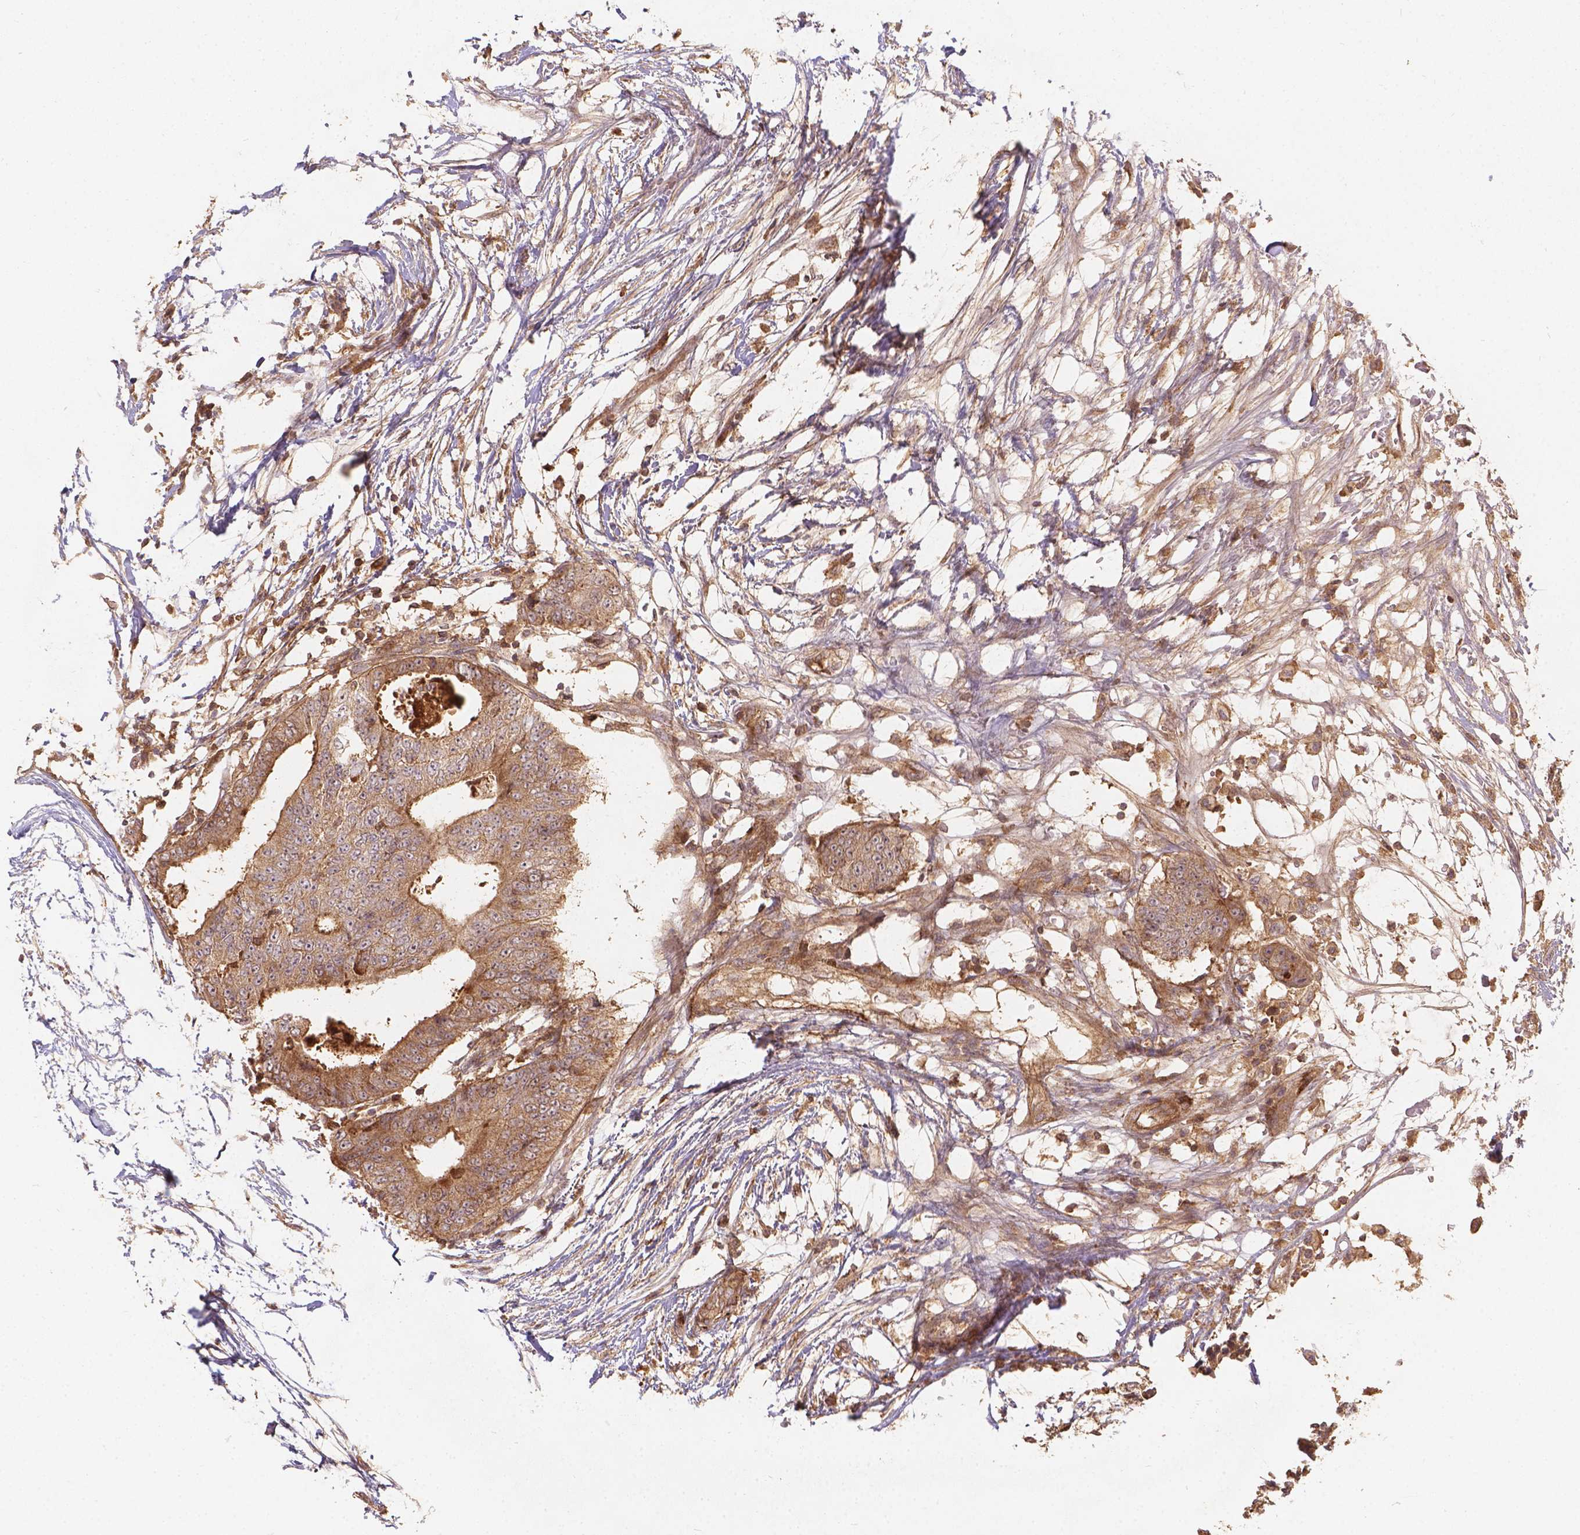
{"staining": {"intensity": "moderate", "quantity": ">75%", "location": "cytoplasmic/membranous"}, "tissue": "colorectal cancer", "cell_type": "Tumor cells", "image_type": "cancer", "snomed": [{"axis": "morphology", "description": "Adenocarcinoma, NOS"}, {"axis": "topography", "description": "Colon"}], "caption": "Protein staining of colorectal adenocarcinoma tissue displays moderate cytoplasmic/membranous staining in approximately >75% of tumor cells.", "gene": "XPR1", "patient": {"sex": "female", "age": 48}}